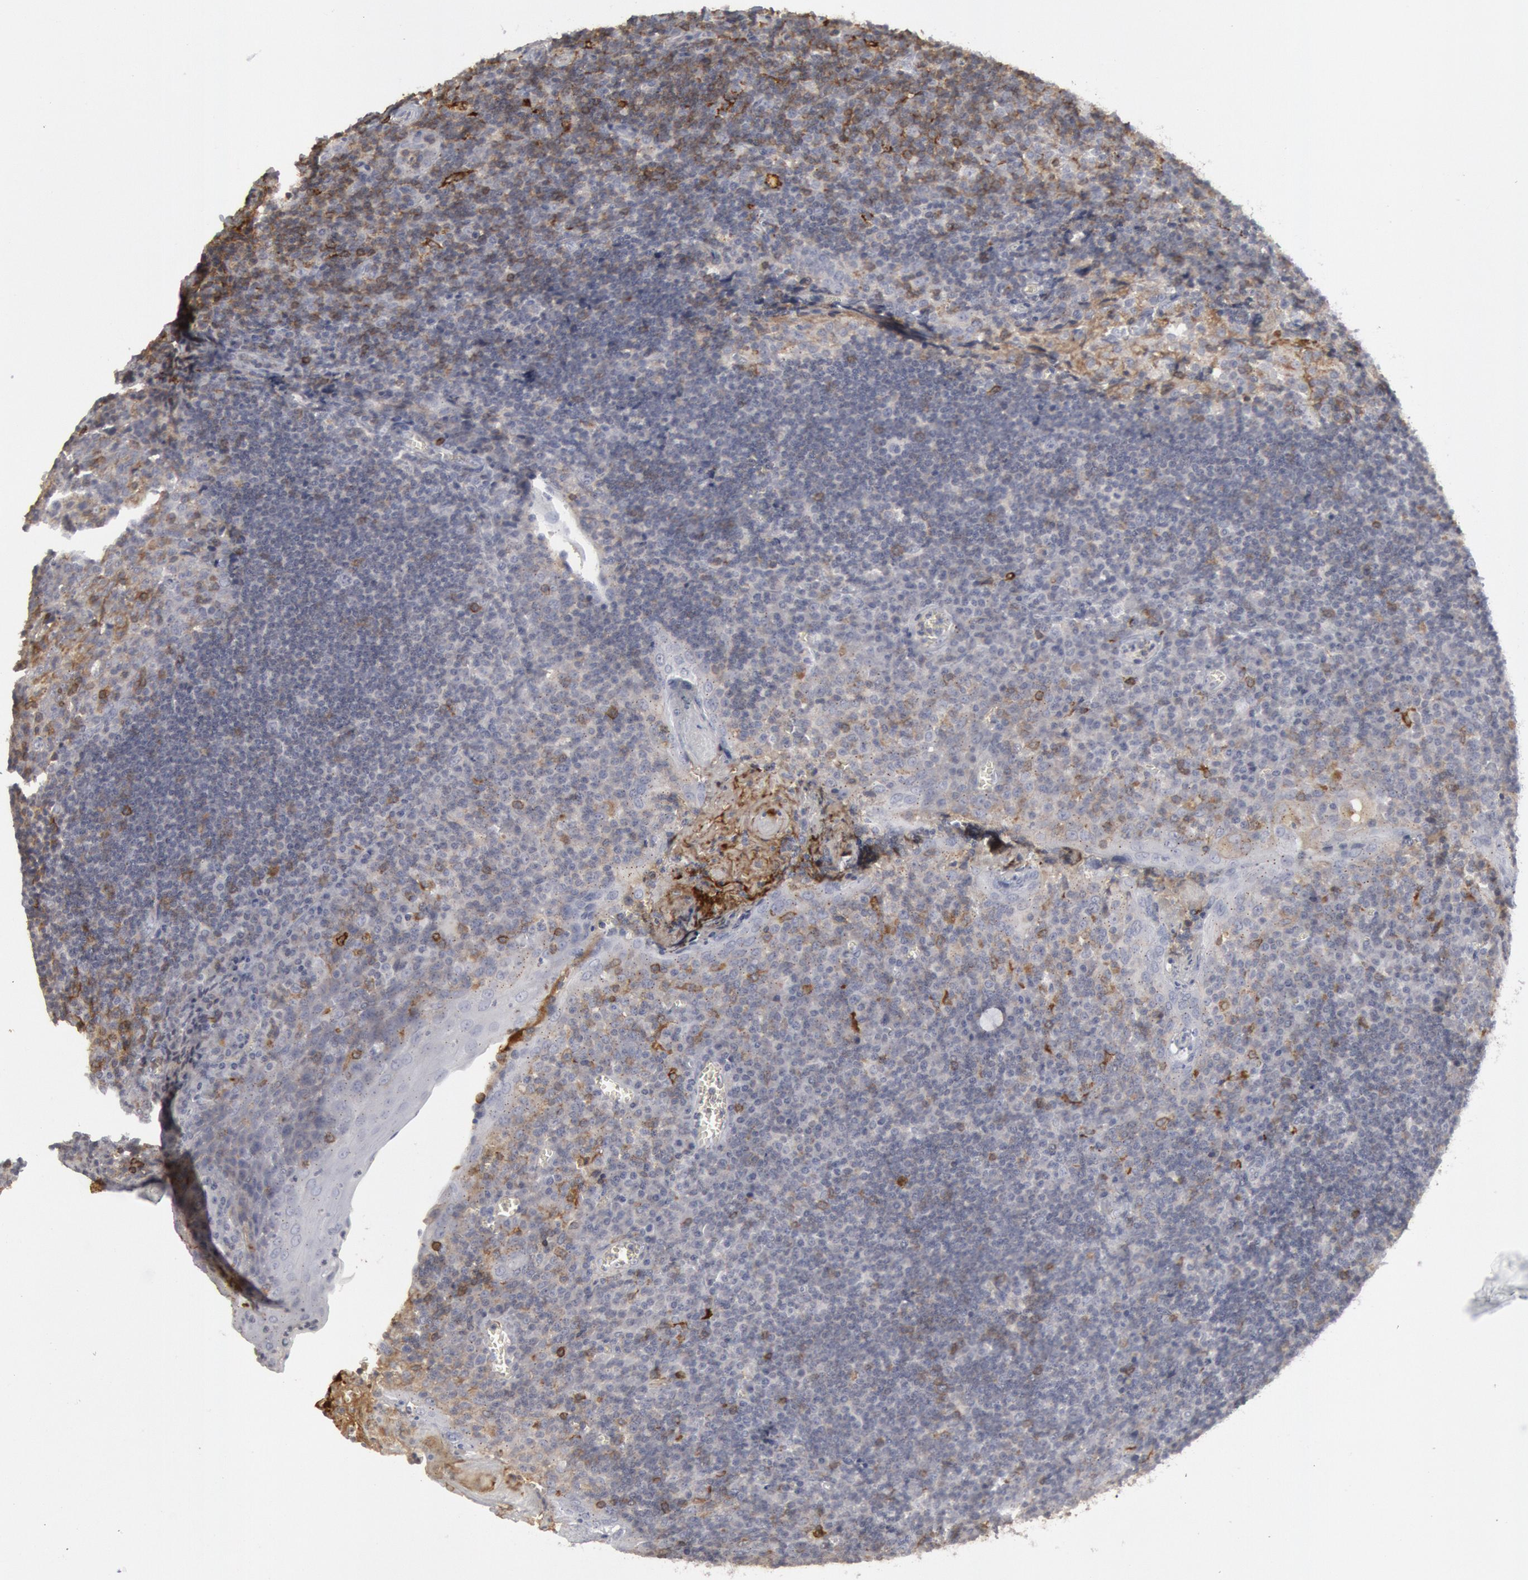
{"staining": {"intensity": "negative", "quantity": "none", "location": "none"}, "tissue": "tonsil", "cell_type": "Germinal center cells", "image_type": "normal", "snomed": [{"axis": "morphology", "description": "Normal tissue, NOS"}, {"axis": "topography", "description": "Tonsil"}], "caption": "A high-resolution histopathology image shows immunohistochemistry (IHC) staining of benign tonsil, which exhibits no significant expression in germinal center cells.", "gene": "C1QC", "patient": {"sex": "male", "age": 20}}